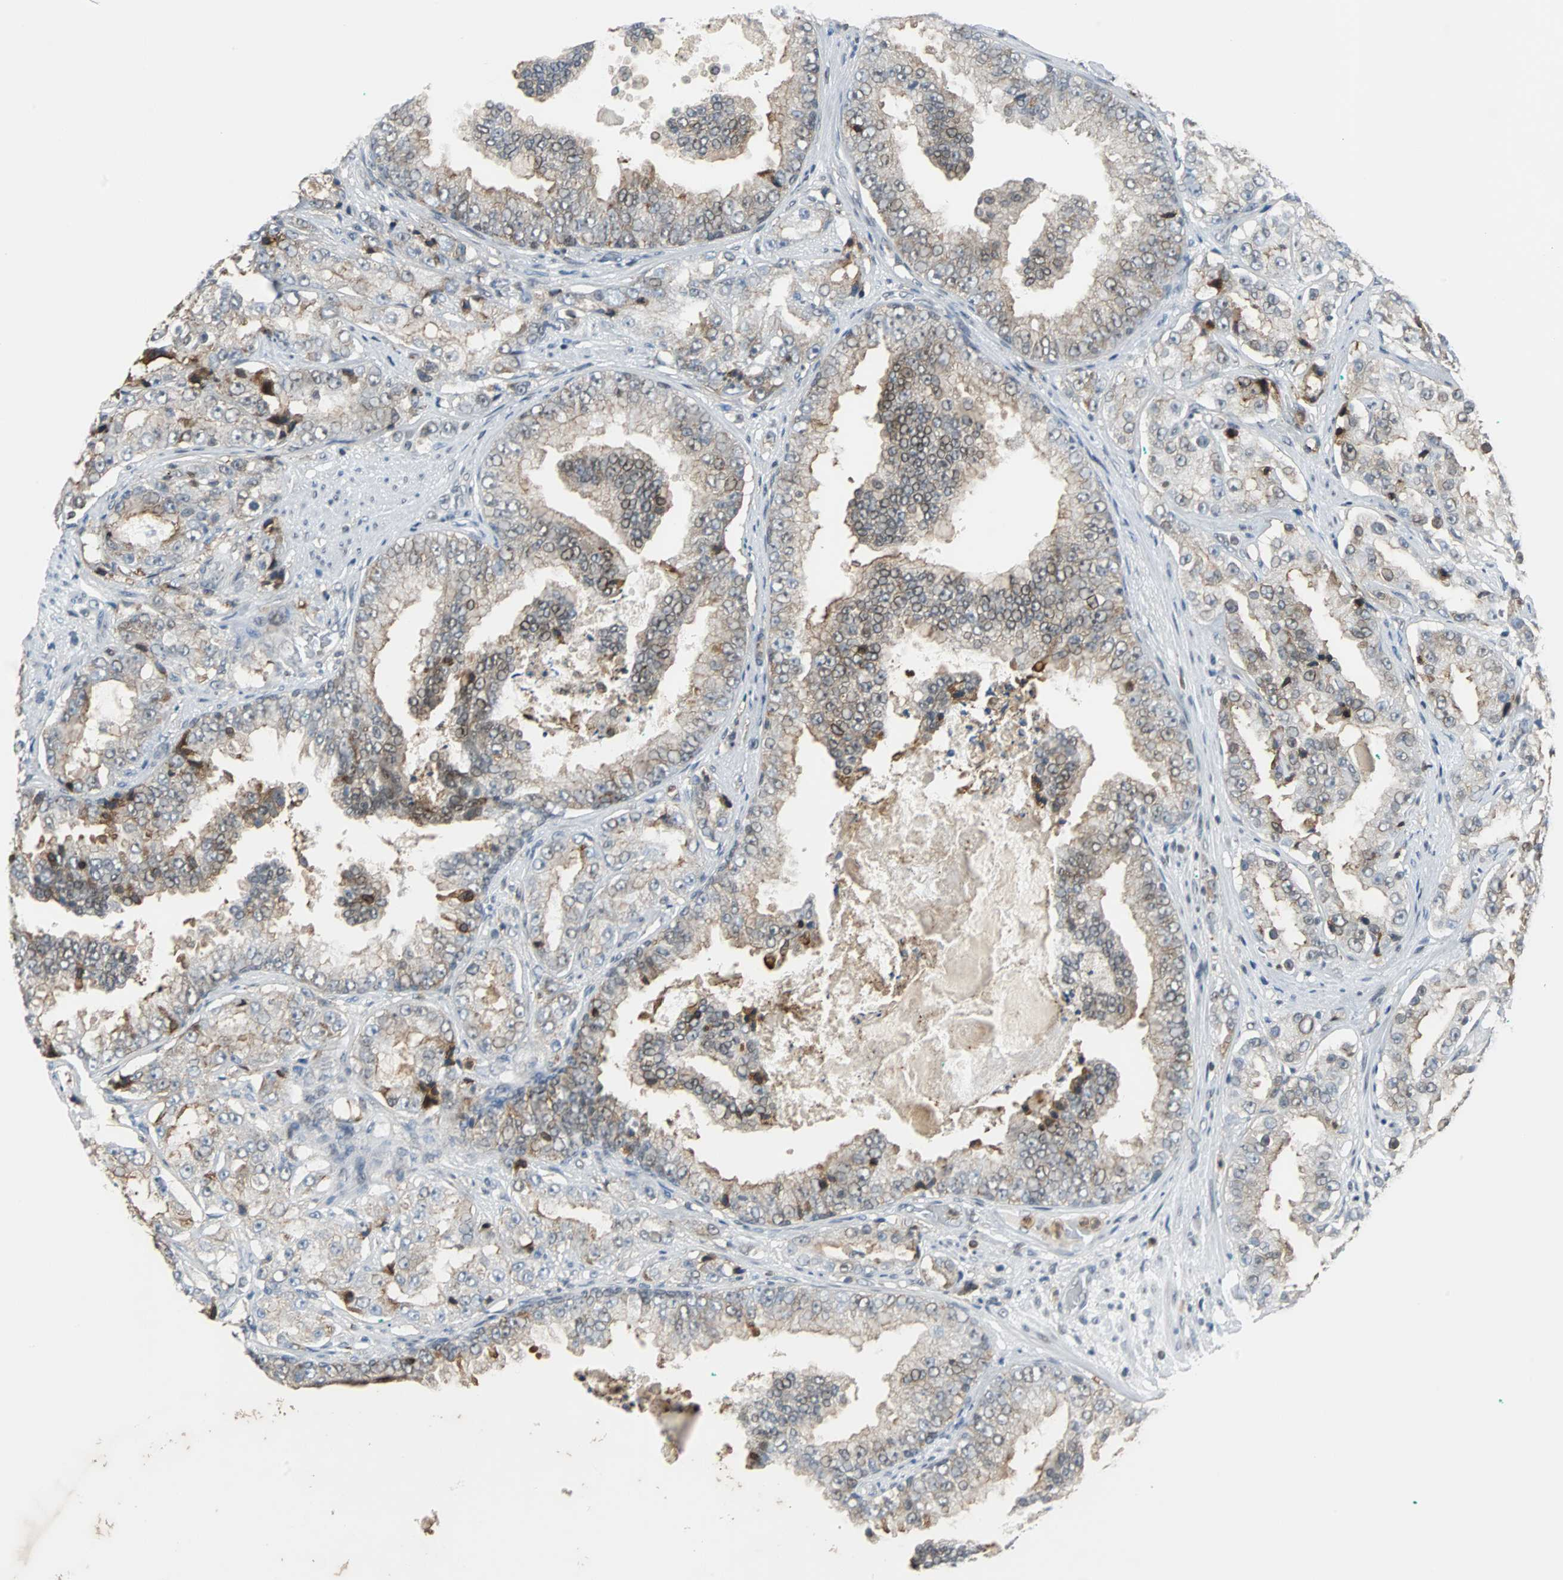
{"staining": {"intensity": "moderate", "quantity": "25%-75%", "location": "cytoplasmic/membranous"}, "tissue": "prostate cancer", "cell_type": "Tumor cells", "image_type": "cancer", "snomed": [{"axis": "morphology", "description": "Adenocarcinoma, High grade"}, {"axis": "topography", "description": "Prostate"}], "caption": "DAB (3,3'-diaminobenzidine) immunohistochemical staining of human prostate adenocarcinoma (high-grade) demonstrates moderate cytoplasmic/membranous protein positivity in about 25%-75% of tumor cells.", "gene": "SIRT1", "patient": {"sex": "male", "age": 73}}